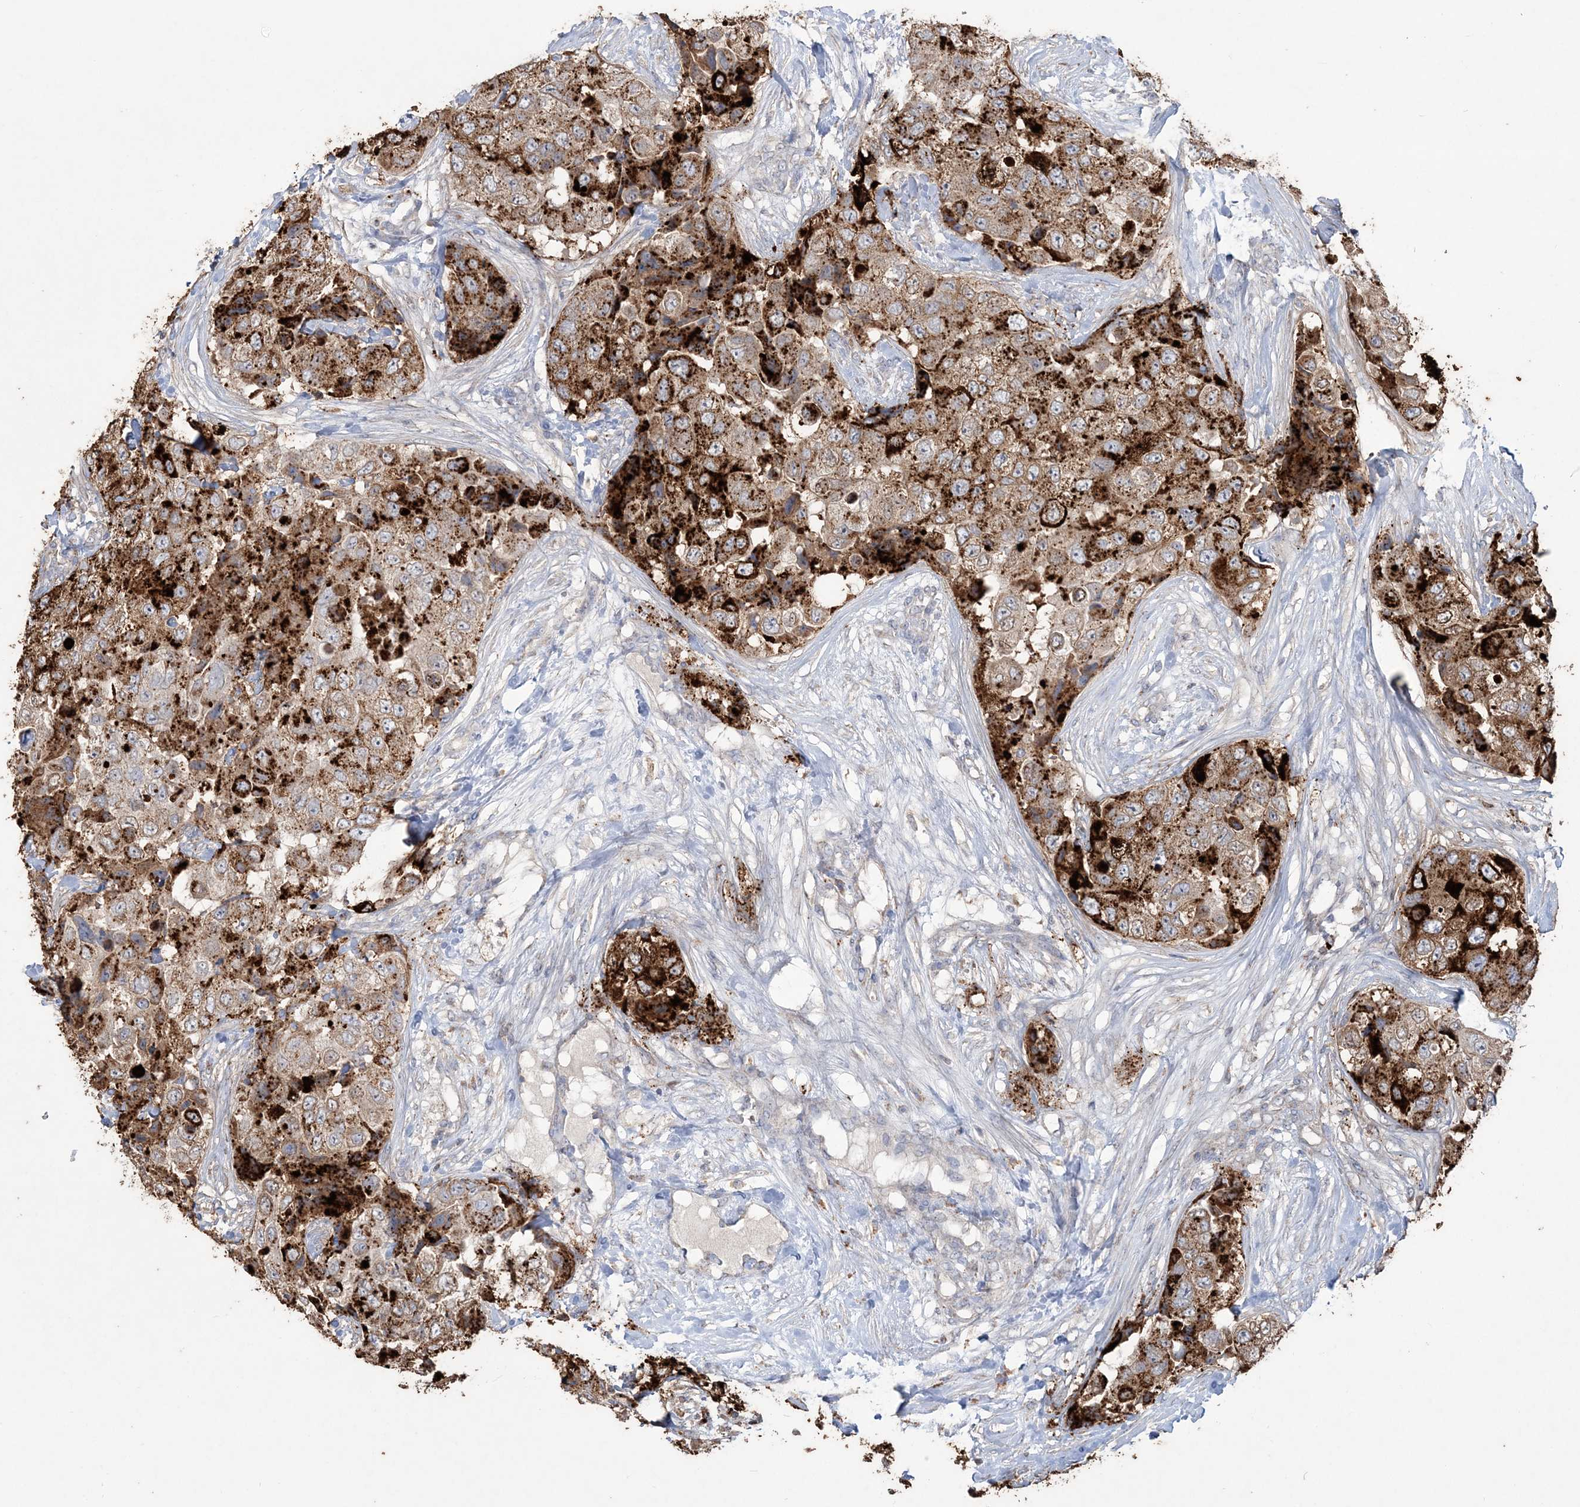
{"staining": {"intensity": "strong", "quantity": ">75%", "location": "cytoplasmic/membranous"}, "tissue": "breast cancer", "cell_type": "Tumor cells", "image_type": "cancer", "snomed": [{"axis": "morphology", "description": "Duct carcinoma"}, {"axis": "topography", "description": "Breast"}], "caption": "Strong cytoplasmic/membranous expression for a protein is identified in about >75% of tumor cells of breast cancer (infiltrating ductal carcinoma) using immunohistochemistry.", "gene": "SFMBT2", "patient": {"sex": "female", "age": 62}}